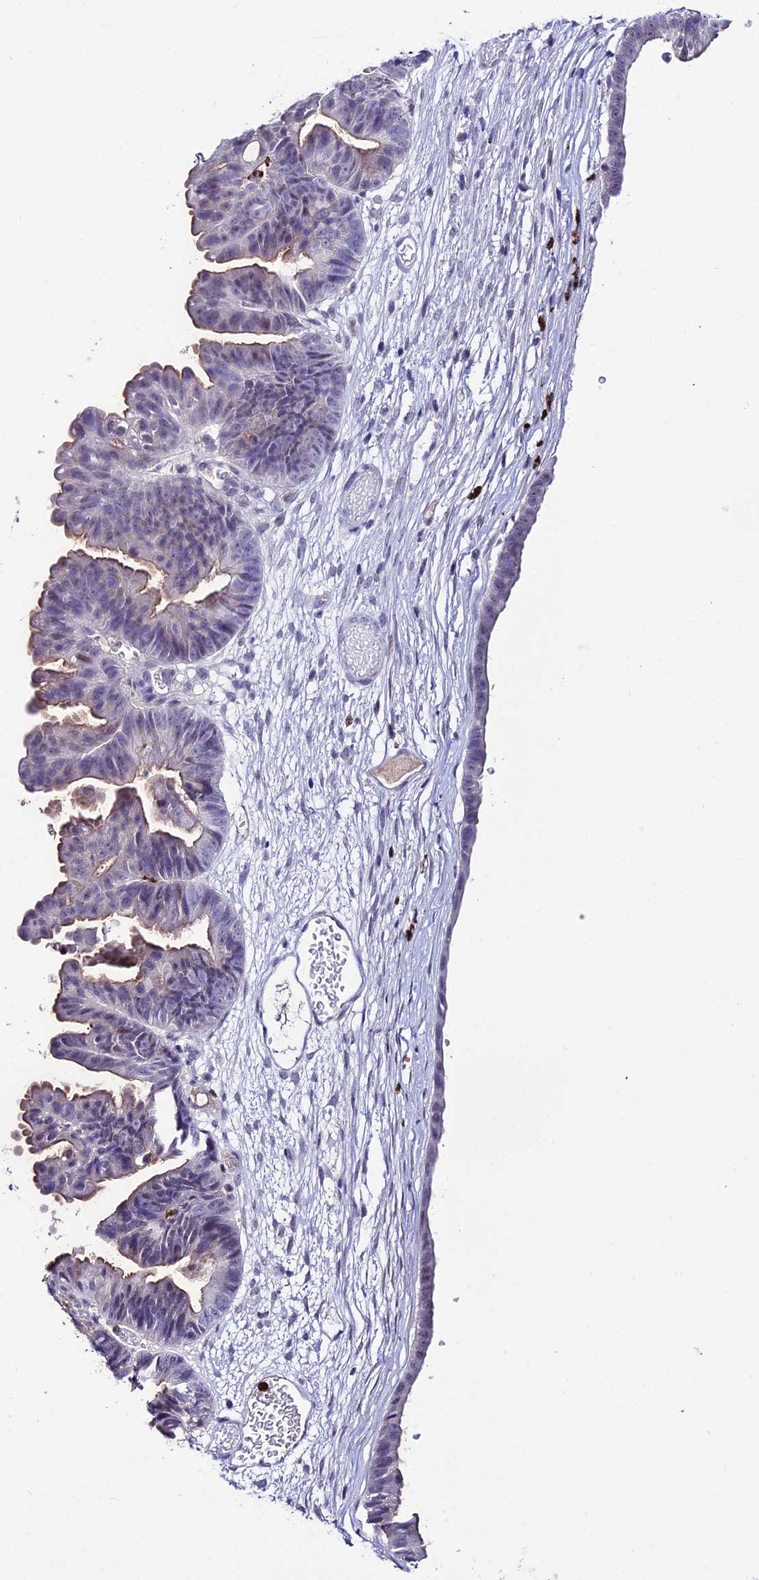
{"staining": {"intensity": "moderate", "quantity": "<25%", "location": "cytoplasmic/membranous"}, "tissue": "ovarian cancer", "cell_type": "Tumor cells", "image_type": "cancer", "snomed": [{"axis": "morphology", "description": "Cystadenocarcinoma, mucinous, NOS"}, {"axis": "topography", "description": "Ovary"}], "caption": "Brown immunohistochemical staining in human ovarian cancer (mucinous cystadenocarcinoma) demonstrates moderate cytoplasmic/membranous positivity in about <25% of tumor cells.", "gene": "MFSD2B", "patient": {"sex": "female", "age": 61}}